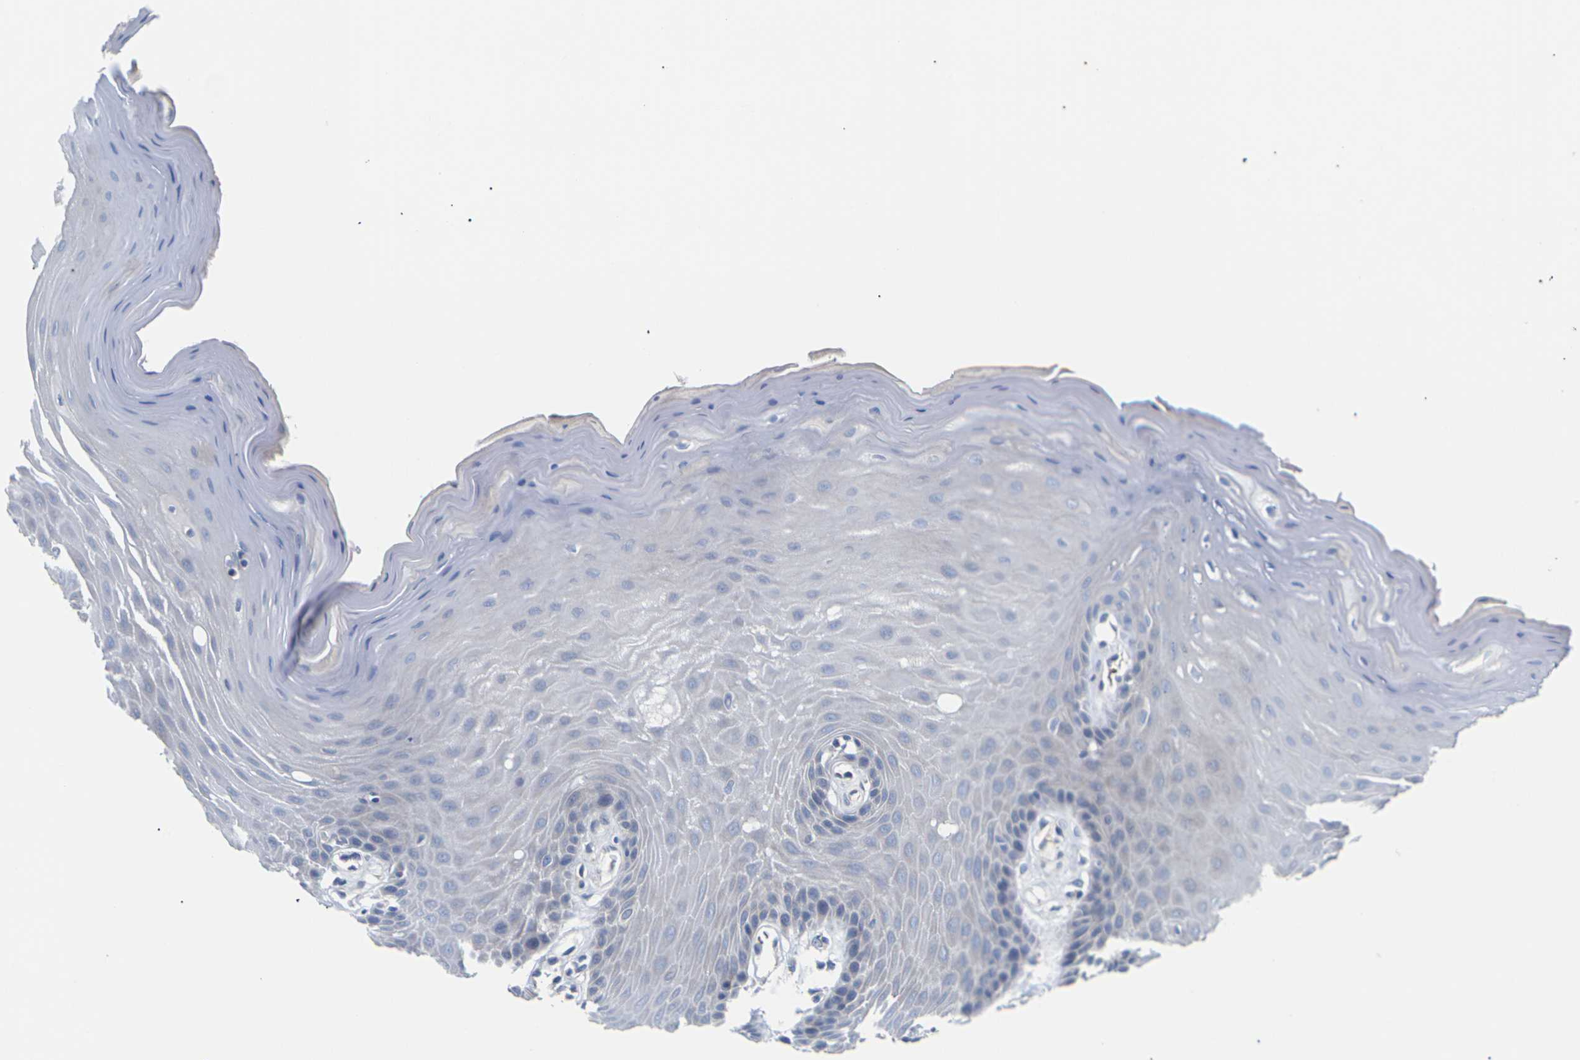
{"staining": {"intensity": "negative", "quantity": "none", "location": "none"}, "tissue": "oral mucosa", "cell_type": "Squamous epithelial cells", "image_type": "normal", "snomed": [{"axis": "morphology", "description": "Normal tissue, NOS"}, {"axis": "morphology", "description": "Squamous cell carcinoma, NOS"}, {"axis": "topography", "description": "Skeletal muscle"}, {"axis": "topography", "description": "Adipose tissue"}, {"axis": "topography", "description": "Vascular tissue"}, {"axis": "topography", "description": "Oral tissue"}, {"axis": "topography", "description": "Peripheral nerve tissue"}, {"axis": "topography", "description": "Head-Neck"}], "caption": "There is no significant expression in squamous epithelial cells of oral mucosa. (DAB (3,3'-diaminobenzidine) immunohistochemistry (IHC) visualized using brightfield microscopy, high magnification).", "gene": "TMCO4", "patient": {"sex": "male", "age": 71}}